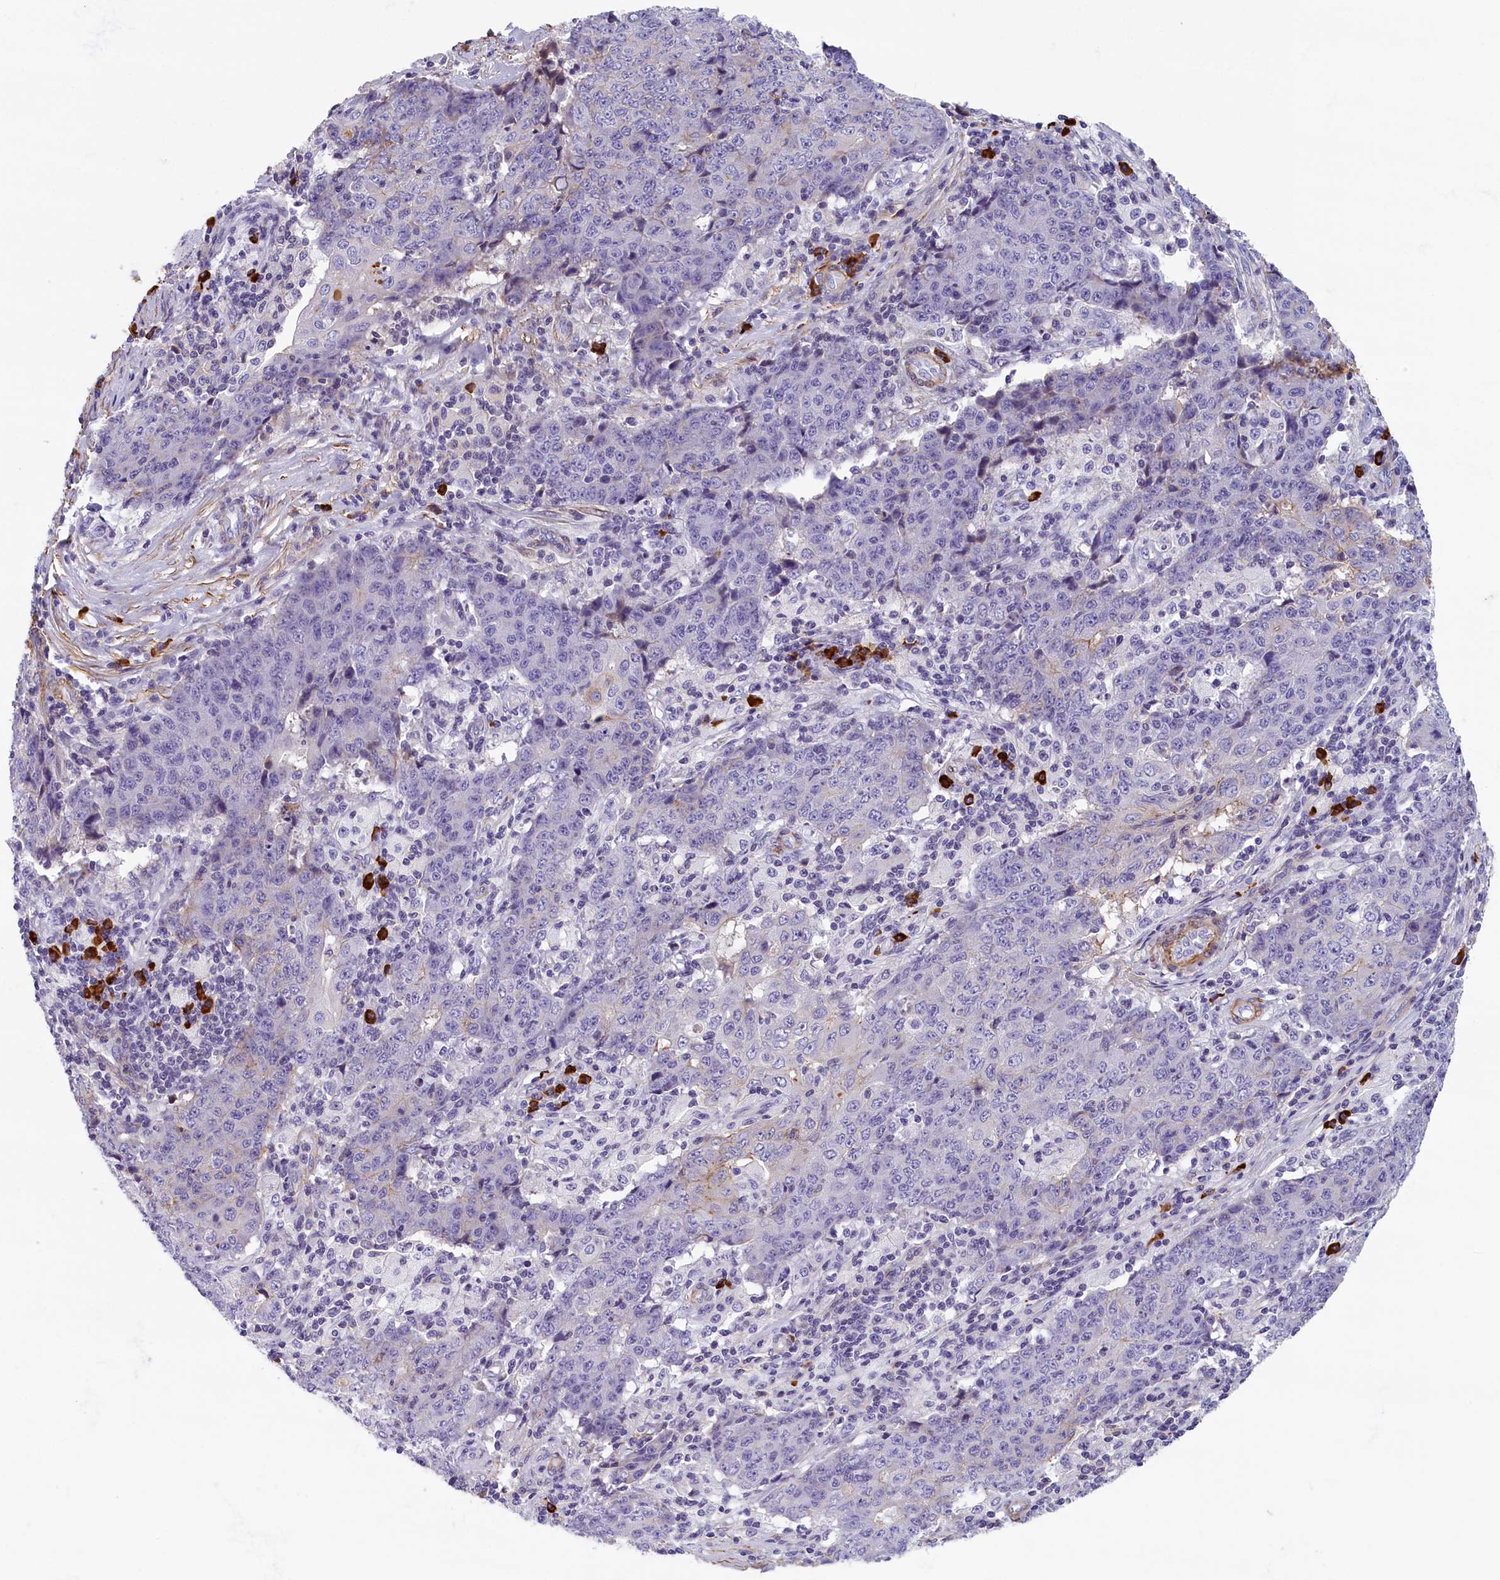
{"staining": {"intensity": "negative", "quantity": "none", "location": "none"}, "tissue": "ovarian cancer", "cell_type": "Tumor cells", "image_type": "cancer", "snomed": [{"axis": "morphology", "description": "Carcinoma, endometroid"}, {"axis": "topography", "description": "Ovary"}], "caption": "High power microscopy photomicrograph of an immunohistochemistry image of ovarian cancer, revealing no significant expression in tumor cells.", "gene": "BCL2L13", "patient": {"sex": "female", "age": 42}}